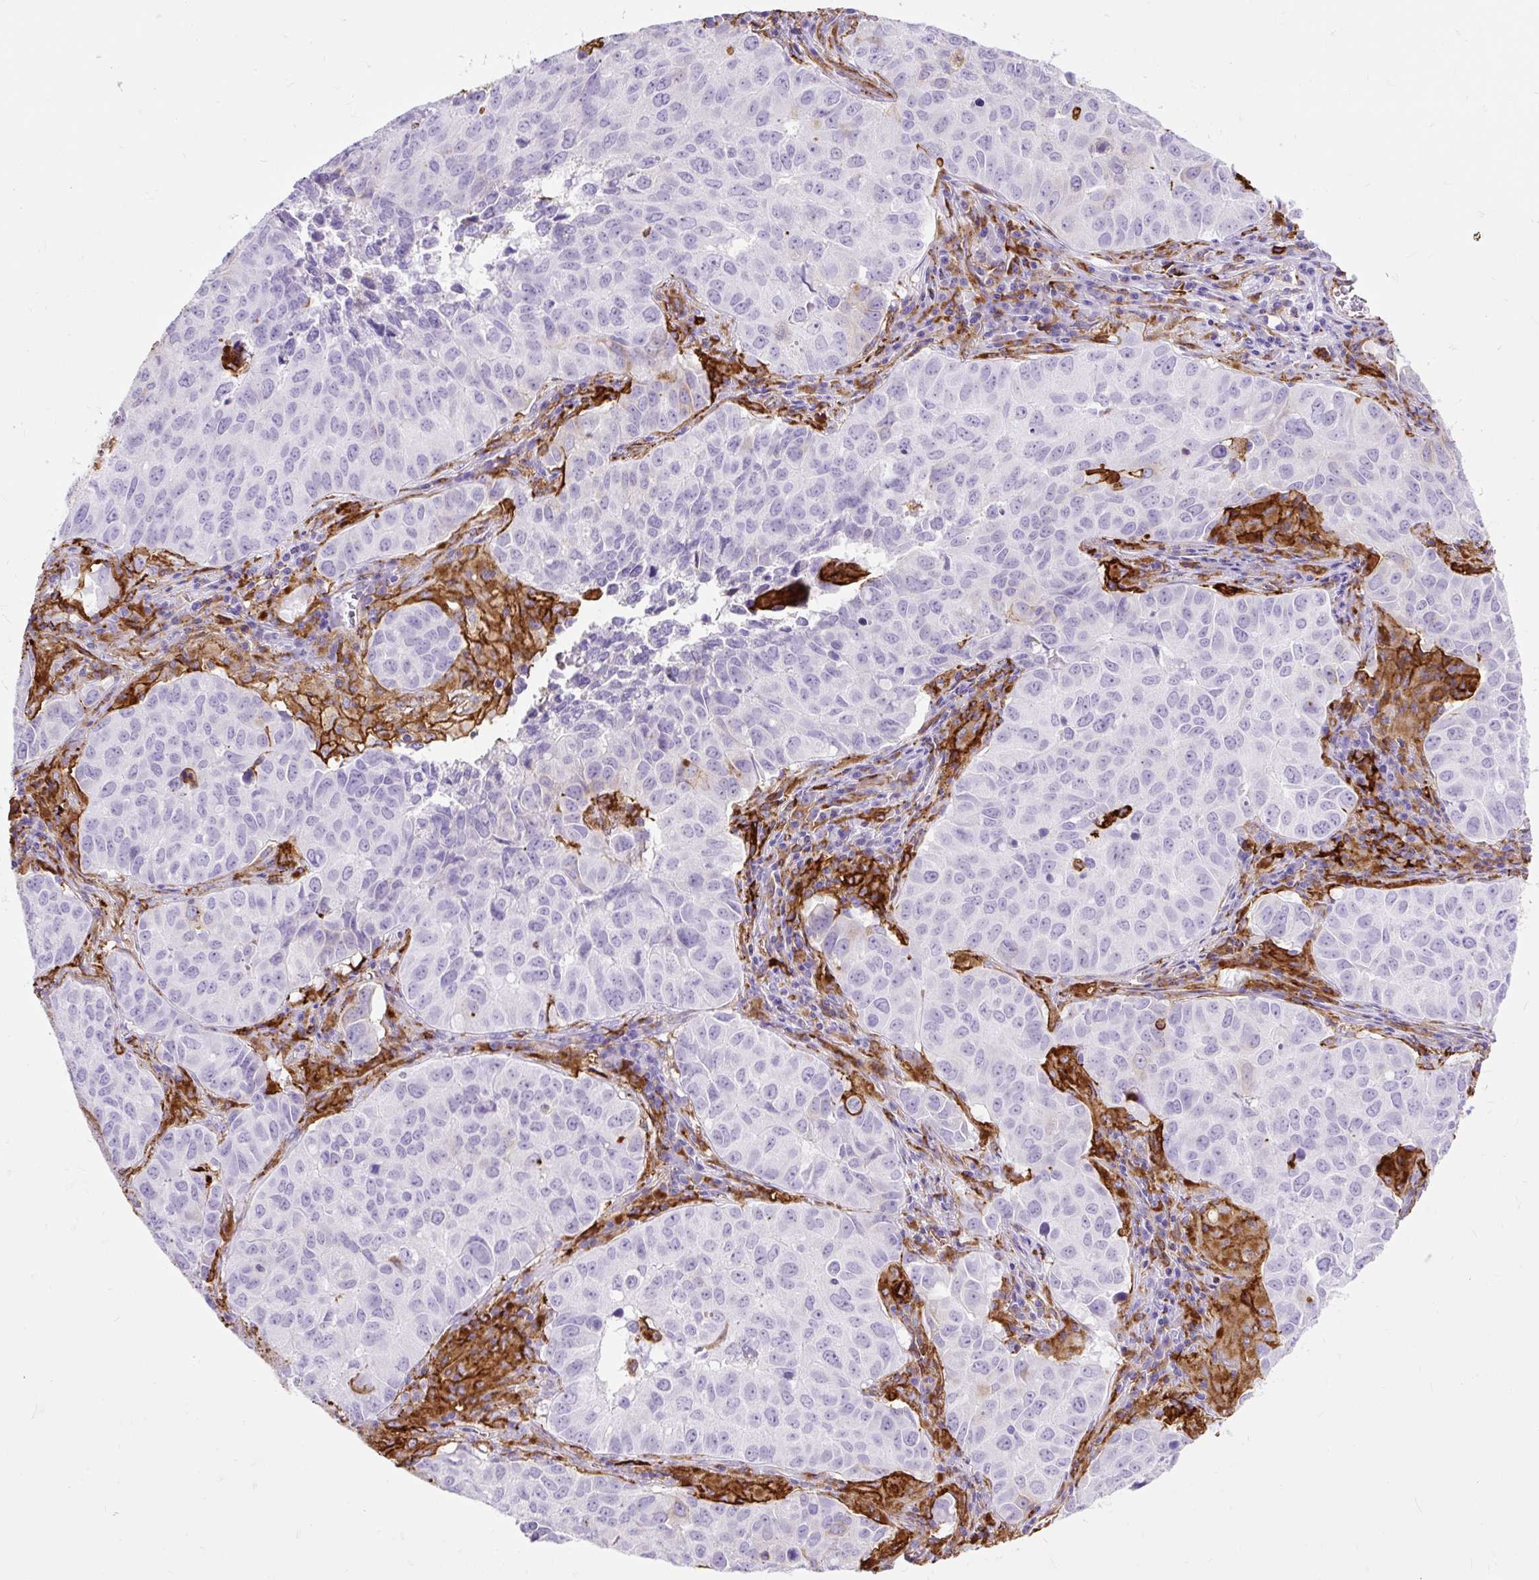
{"staining": {"intensity": "negative", "quantity": "none", "location": "none"}, "tissue": "lung cancer", "cell_type": "Tumor cells", "image_type": "cancer", "snomed": [{"axis": "morphology", "description": "Adenocarcinoma, NOS"}, {"axis": "topography", "description": "Lung"}], "caption": "Tumor cells show no significant staining in lung cancer.", "gene": "HLA-DRA", "patient": {"sex": "female", "age": 50}}